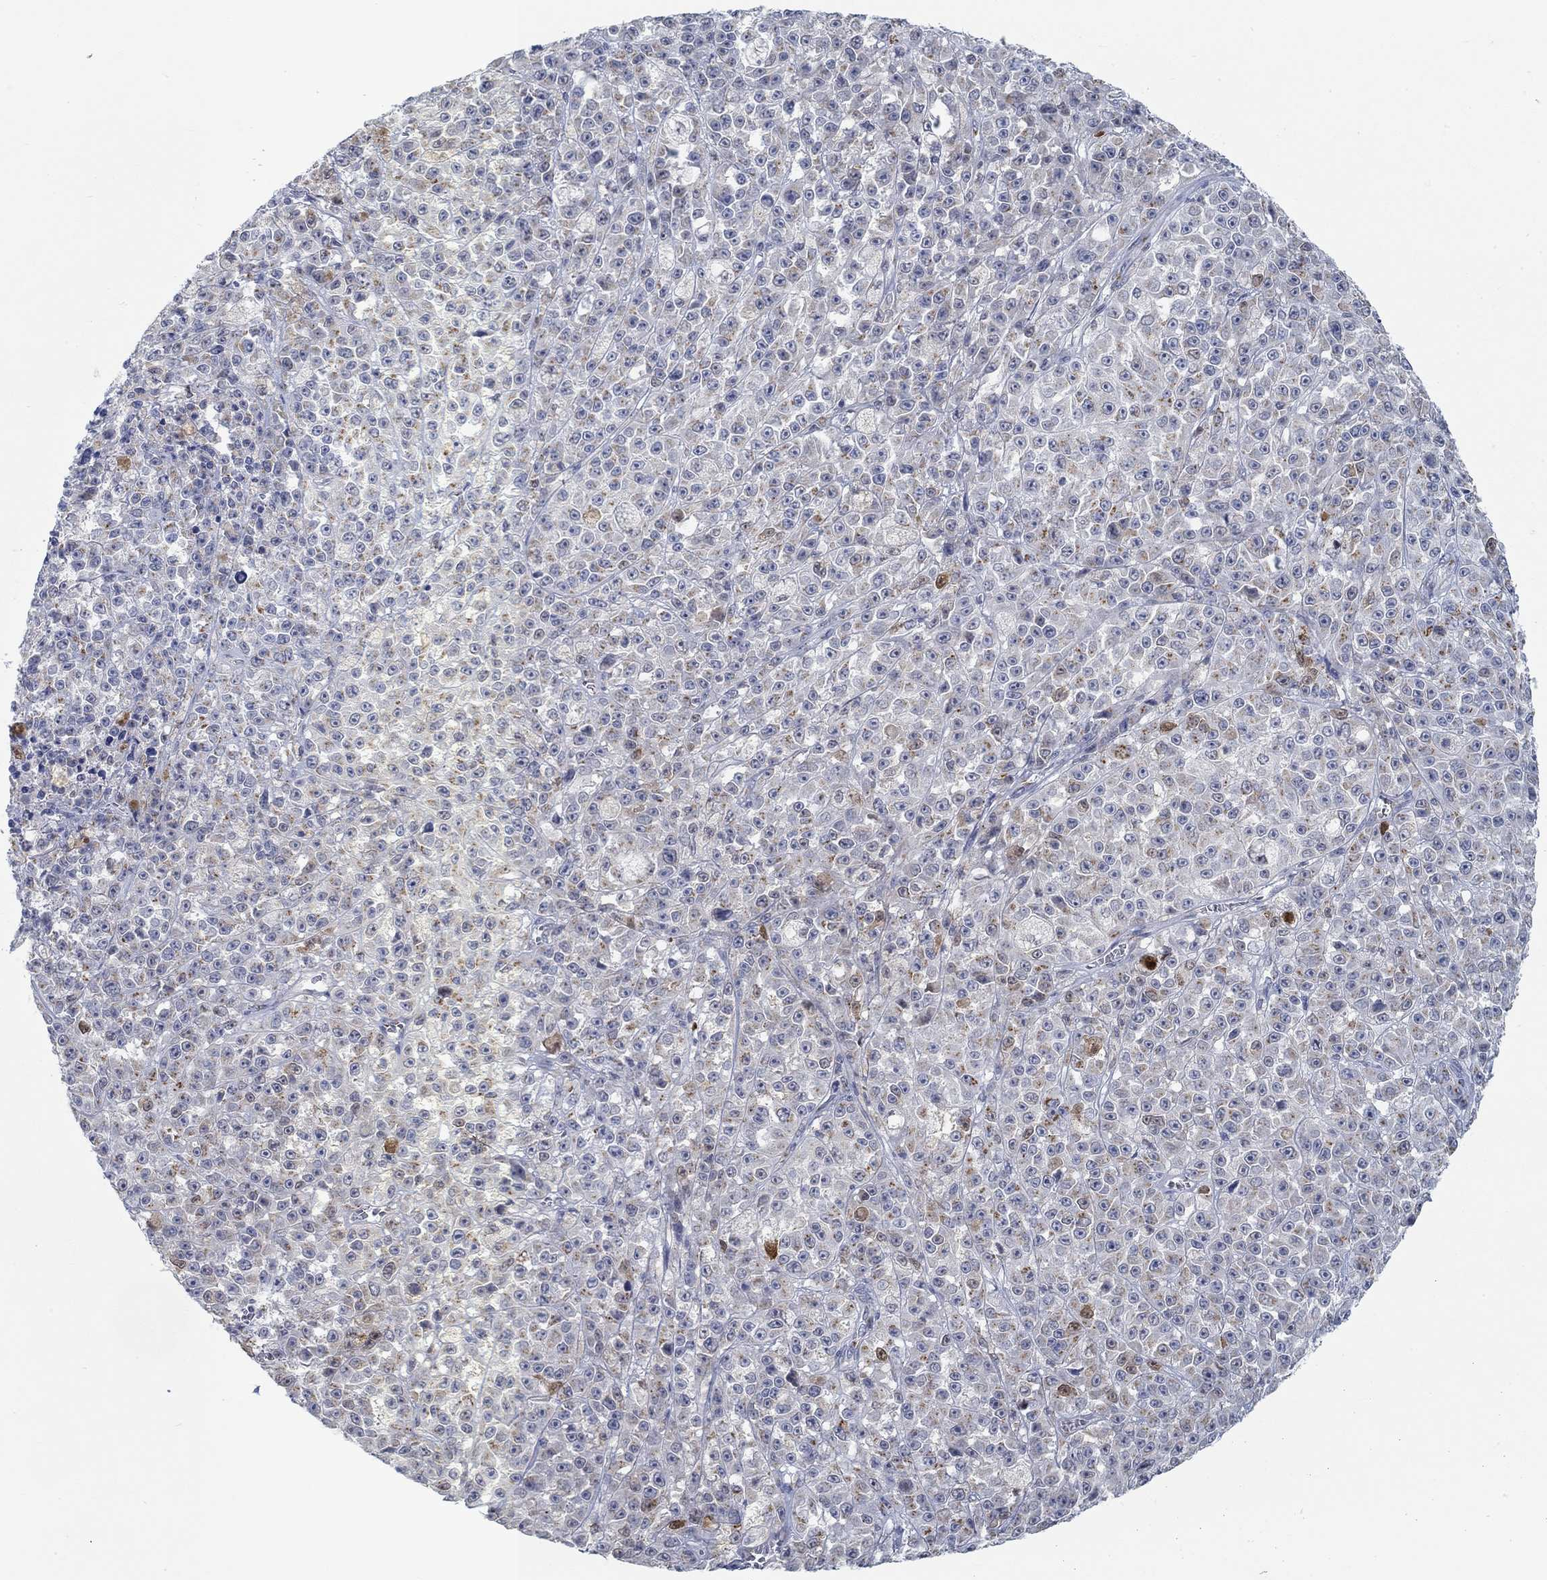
{"staining": {"intensity": "weak", "quantity": "25%-75%", "location": "cytoplasmic/membranous"}, "tissue": "melanoma", "cell_type": "Tumor cells", "image_type": "cancer", "snomed": [{"axis": "morphology", "description": "Malignant melanoma, NOS"}, {"axis": "topography", "description": "Skin"}], "caption": "Protein expression analysis of melanoma reveals weak cytoplasmic/membranous expression in about 25%-75% of tumor cells.", "gene": "TEKT4", "patient": {"sex": "female", "age": 58}}